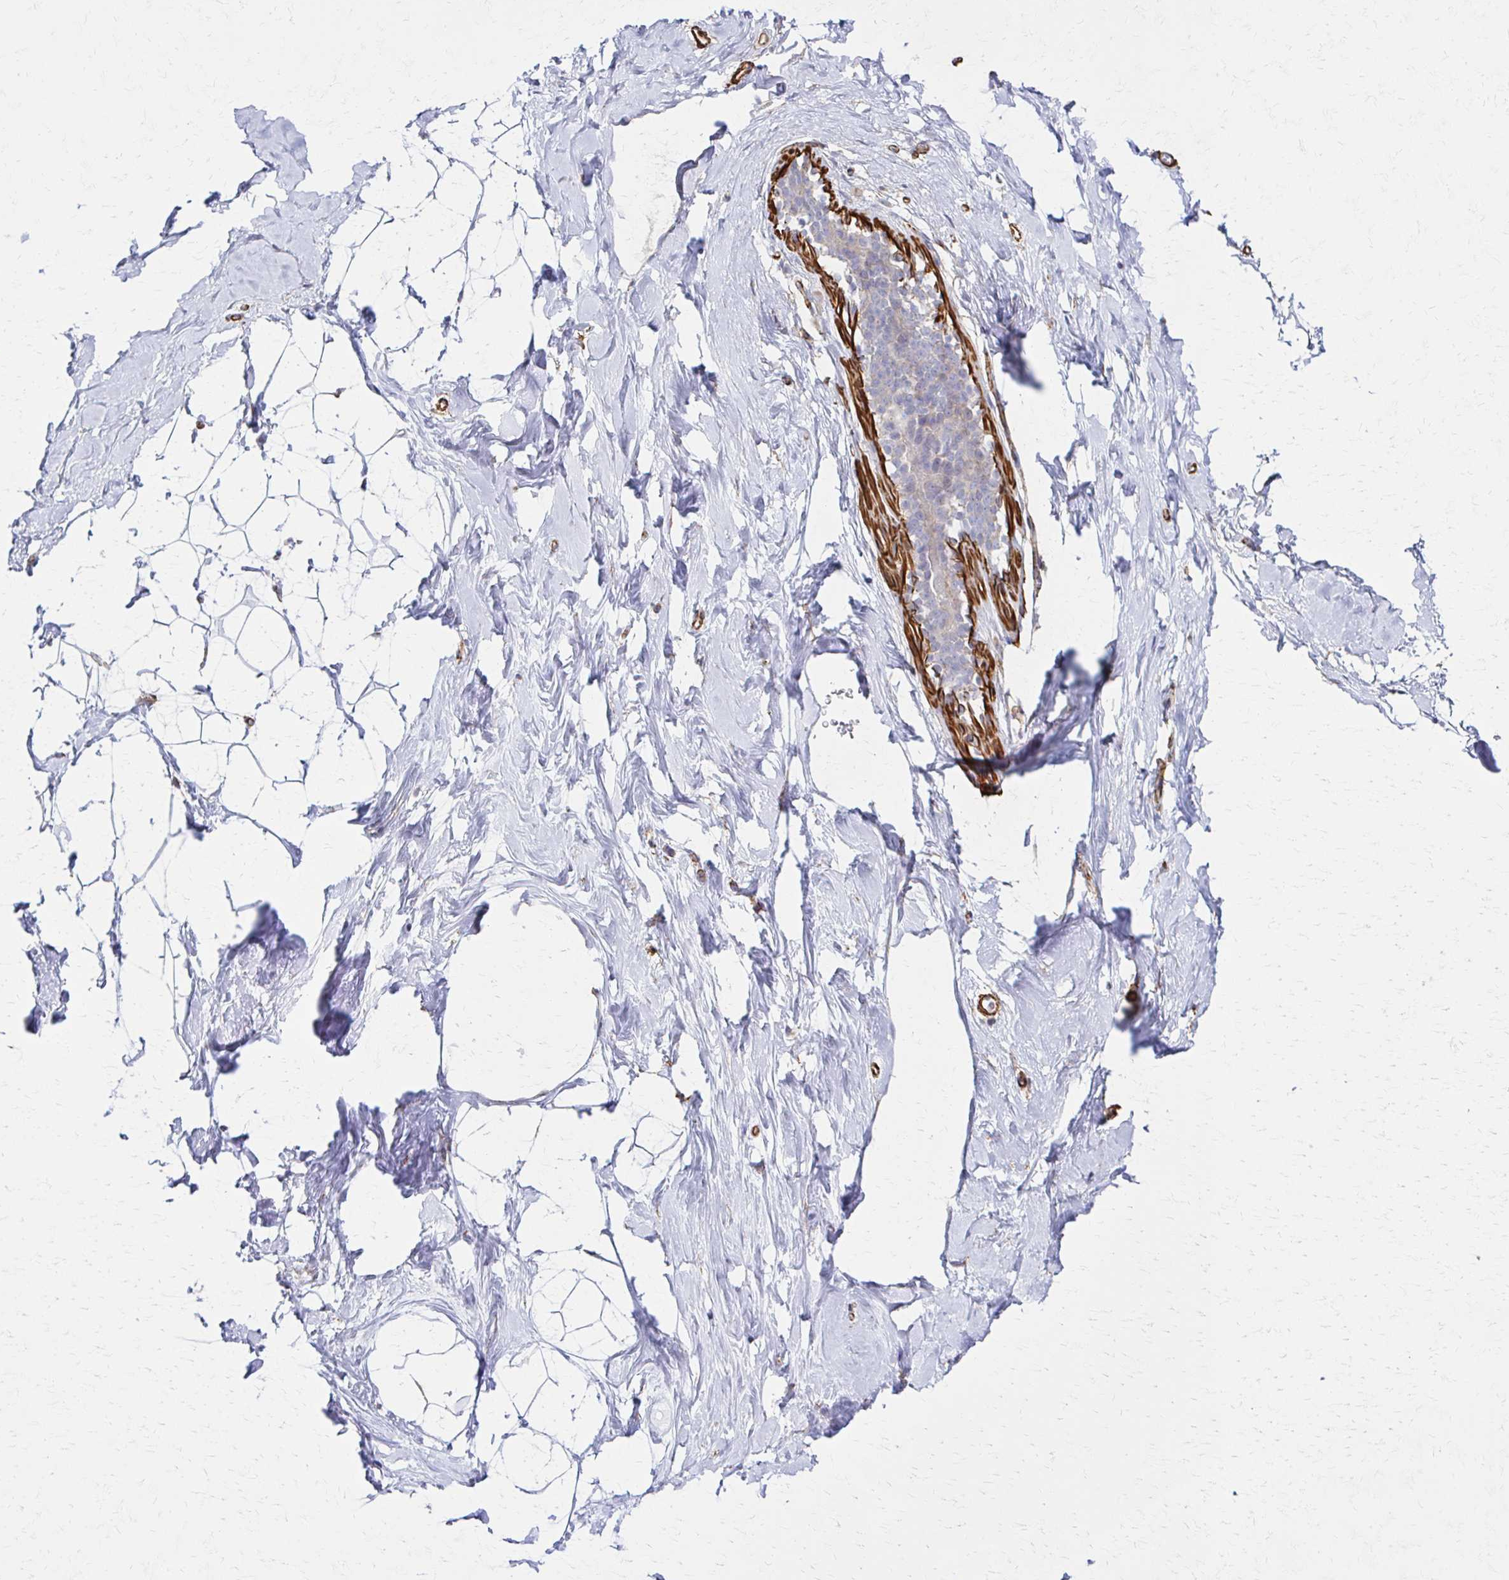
{"staining": {"intensity": "negative", "quantity": "none", "location": "none"}, "tissue": "breast", "cell_type": "Adipocytes", "image_type": "normal", "snomed": [{"axis": "morphology", "description": "Normal tissue, NOS"}, {"axis": "topography", "description": "Breast"}], "caption": "Immunohistochemistry (IHC) image of unremarkable breast stained for a protein (brown), which reveals no expression in adipocytes. (Stains: DAB immunohistochemistry with hematoxylin counter stain, Microscopy: brightfield microscopy at high magnification).", "gene": "TIMMDC1", "patient": {"sex": "female", "age": 32}}